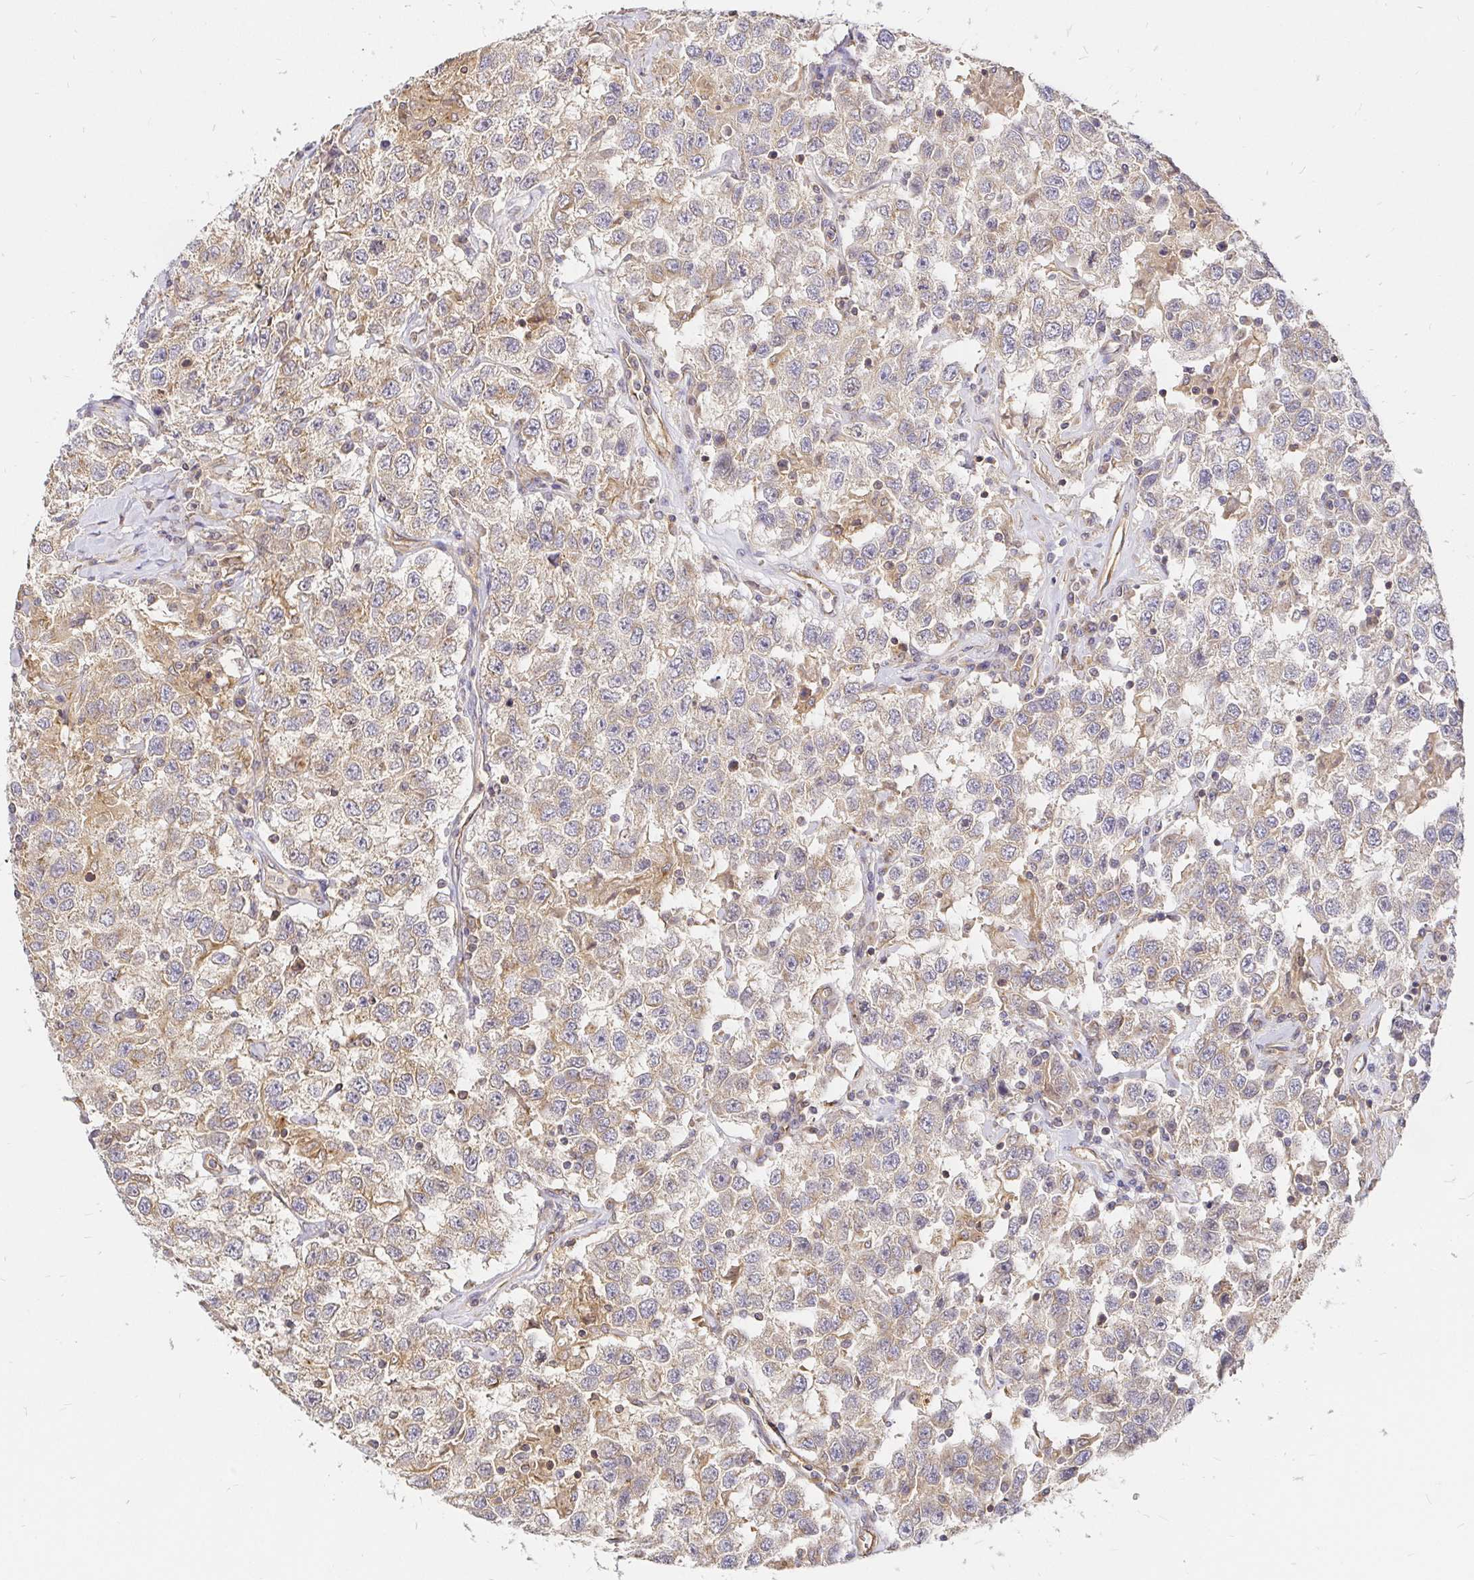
{"staining": {"intensity": "moderate", "quantity": "25%-75%", "location": "cytoplasmic/membranous"}, "tissue": "testis cancer", "cell_type": "Tumor cells", "image_type": "cancer", "snomed": [{"axis": "morphology", "description": "Seminoma, NOS"}, {"axis": "topography", "description": "Testis"}], "caption": "Protein staining exhibits moderate cytoplasmic/membranous staining in about 25%-75% of tumor cells in seminoma (testis).", "gene": "KIF5B", "patient": {"sex": "male", "age": 41}}